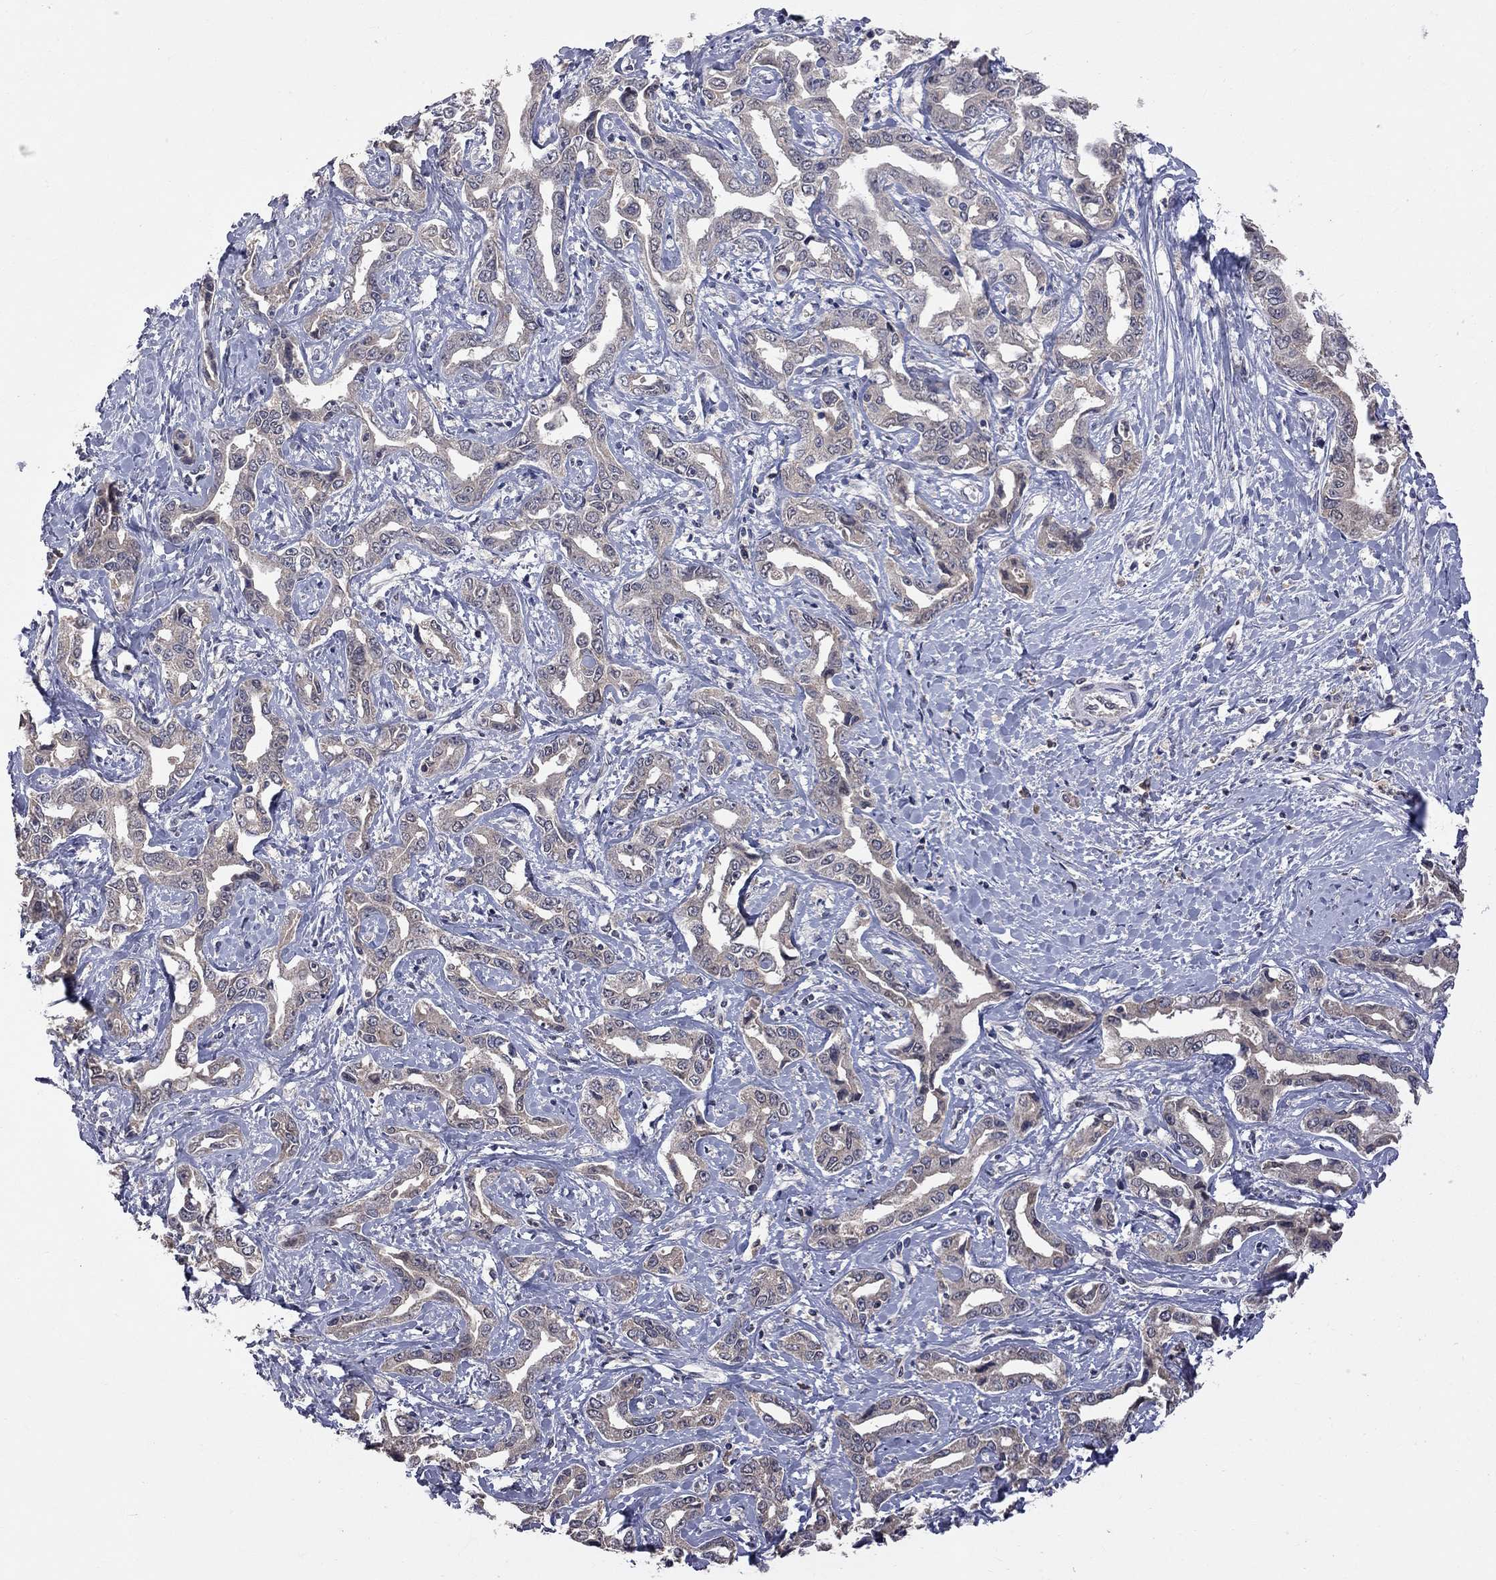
{"staining": {"intensity": "weak", "quantity": ">75%", "location": "cytoplasmic/membranous"}, "tissue": "liver cancer", "cell_type": "Tumor cells", "image_type": "cancer", "snomed": [{"axis": "morphology", "description": "Cholangiocarcinoma"}, {"axis": "topography", "description": "Liver"}], "caption": "Immunohistochemical staining of liver cancer (cholangiocarcinoma) exhibits low levels of weak cytoplasmic/membranous staining in about >75% of tumor cells. The protein of interest is shown in brown color, while the nuclei are stained blue.", "gene": "HTR6", "patient": {"sex": "male", "age": 59}}